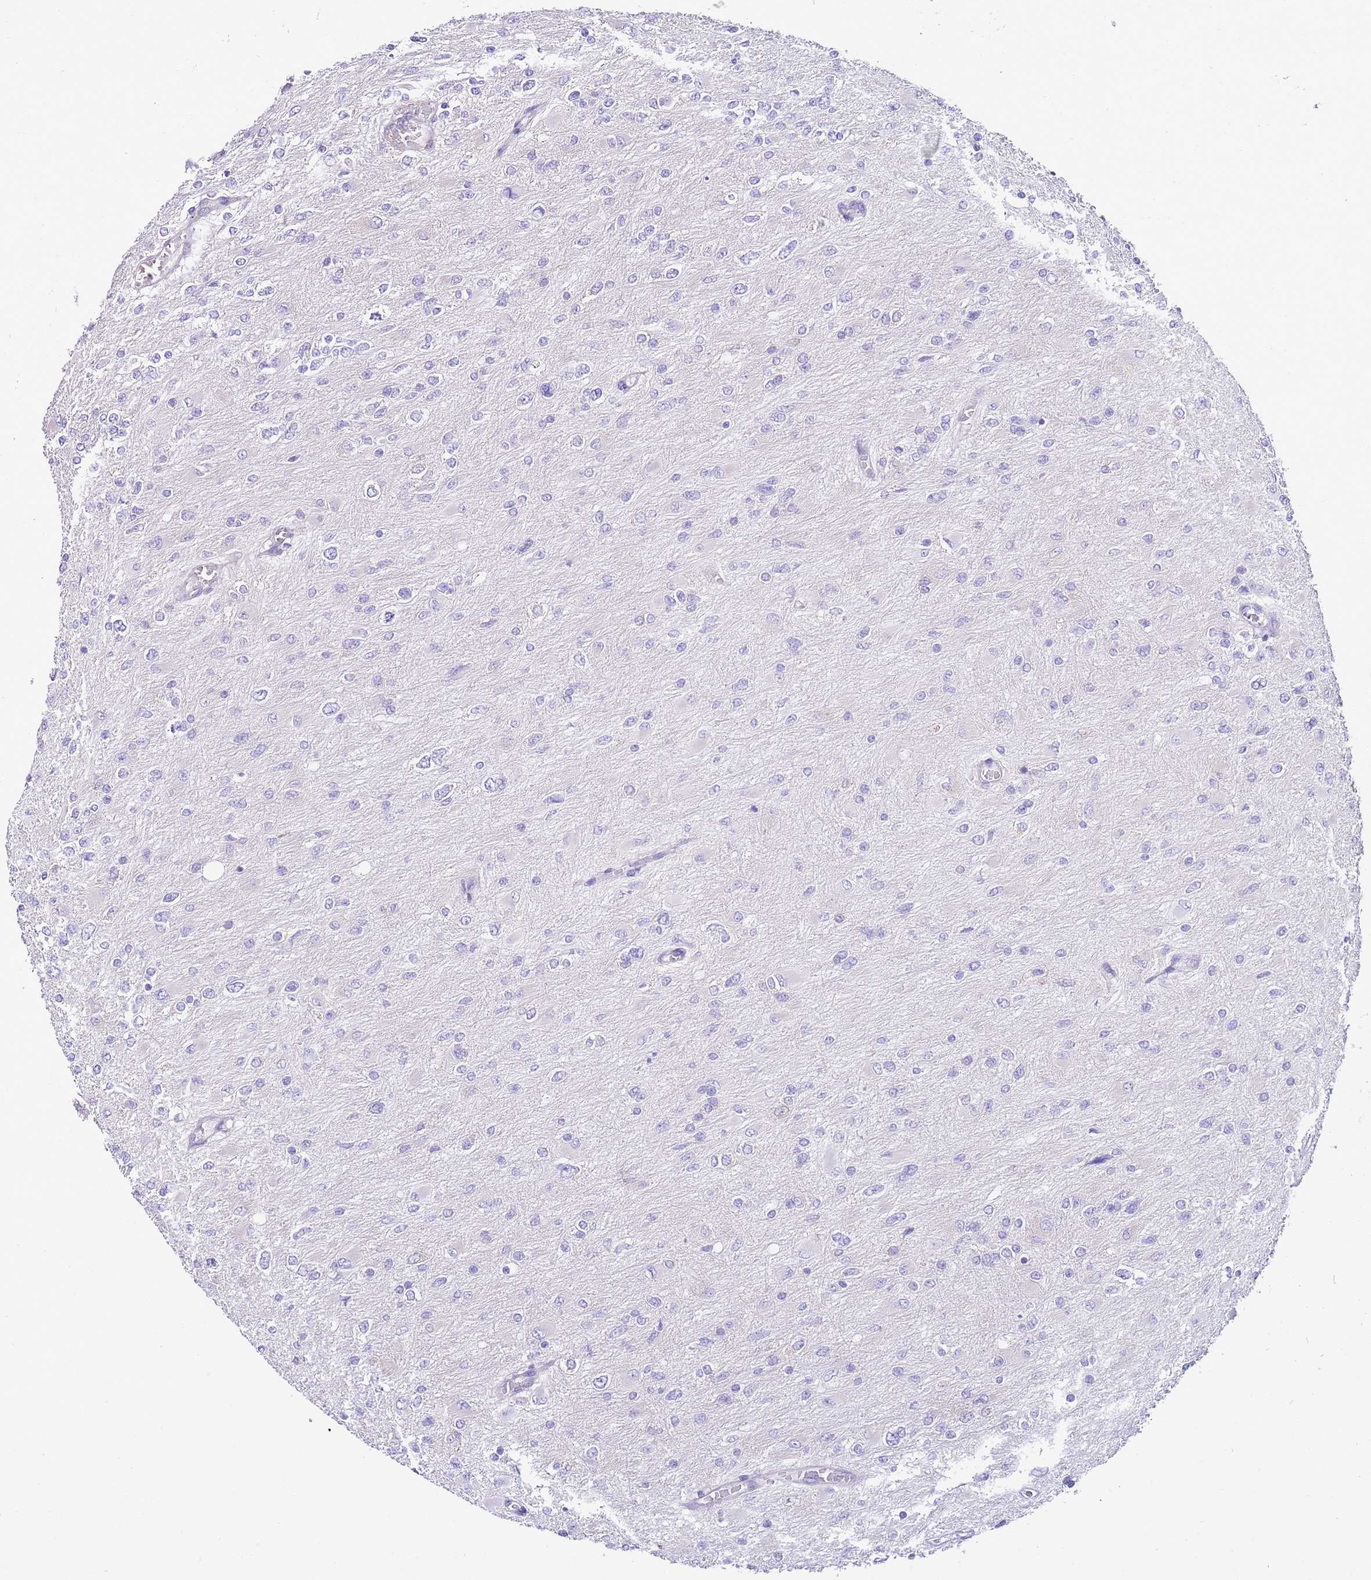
{"staining": {"intensity": "negative", "quantity": "none", "location": "none"}, "tissue": "glioma", "cell_type": "Tumor cells", "image_type": "cancer", "snomed": [{"axis": "morphology", "description": "Glioma, malignant, High grade"}, {"axis": "topography", "description": "Cerebral cortex"}], "caption": "This is a micrograph of IHC staining of glioma, which shows no positivity in tumor cells. (DAB (3,3'-diaminobenzidine) immunohistochemistry (IHC) visualized using brightfield microscopy, high magnification).", "gene": "RPS10", "patient": {"sex": "female", "age": 36}}